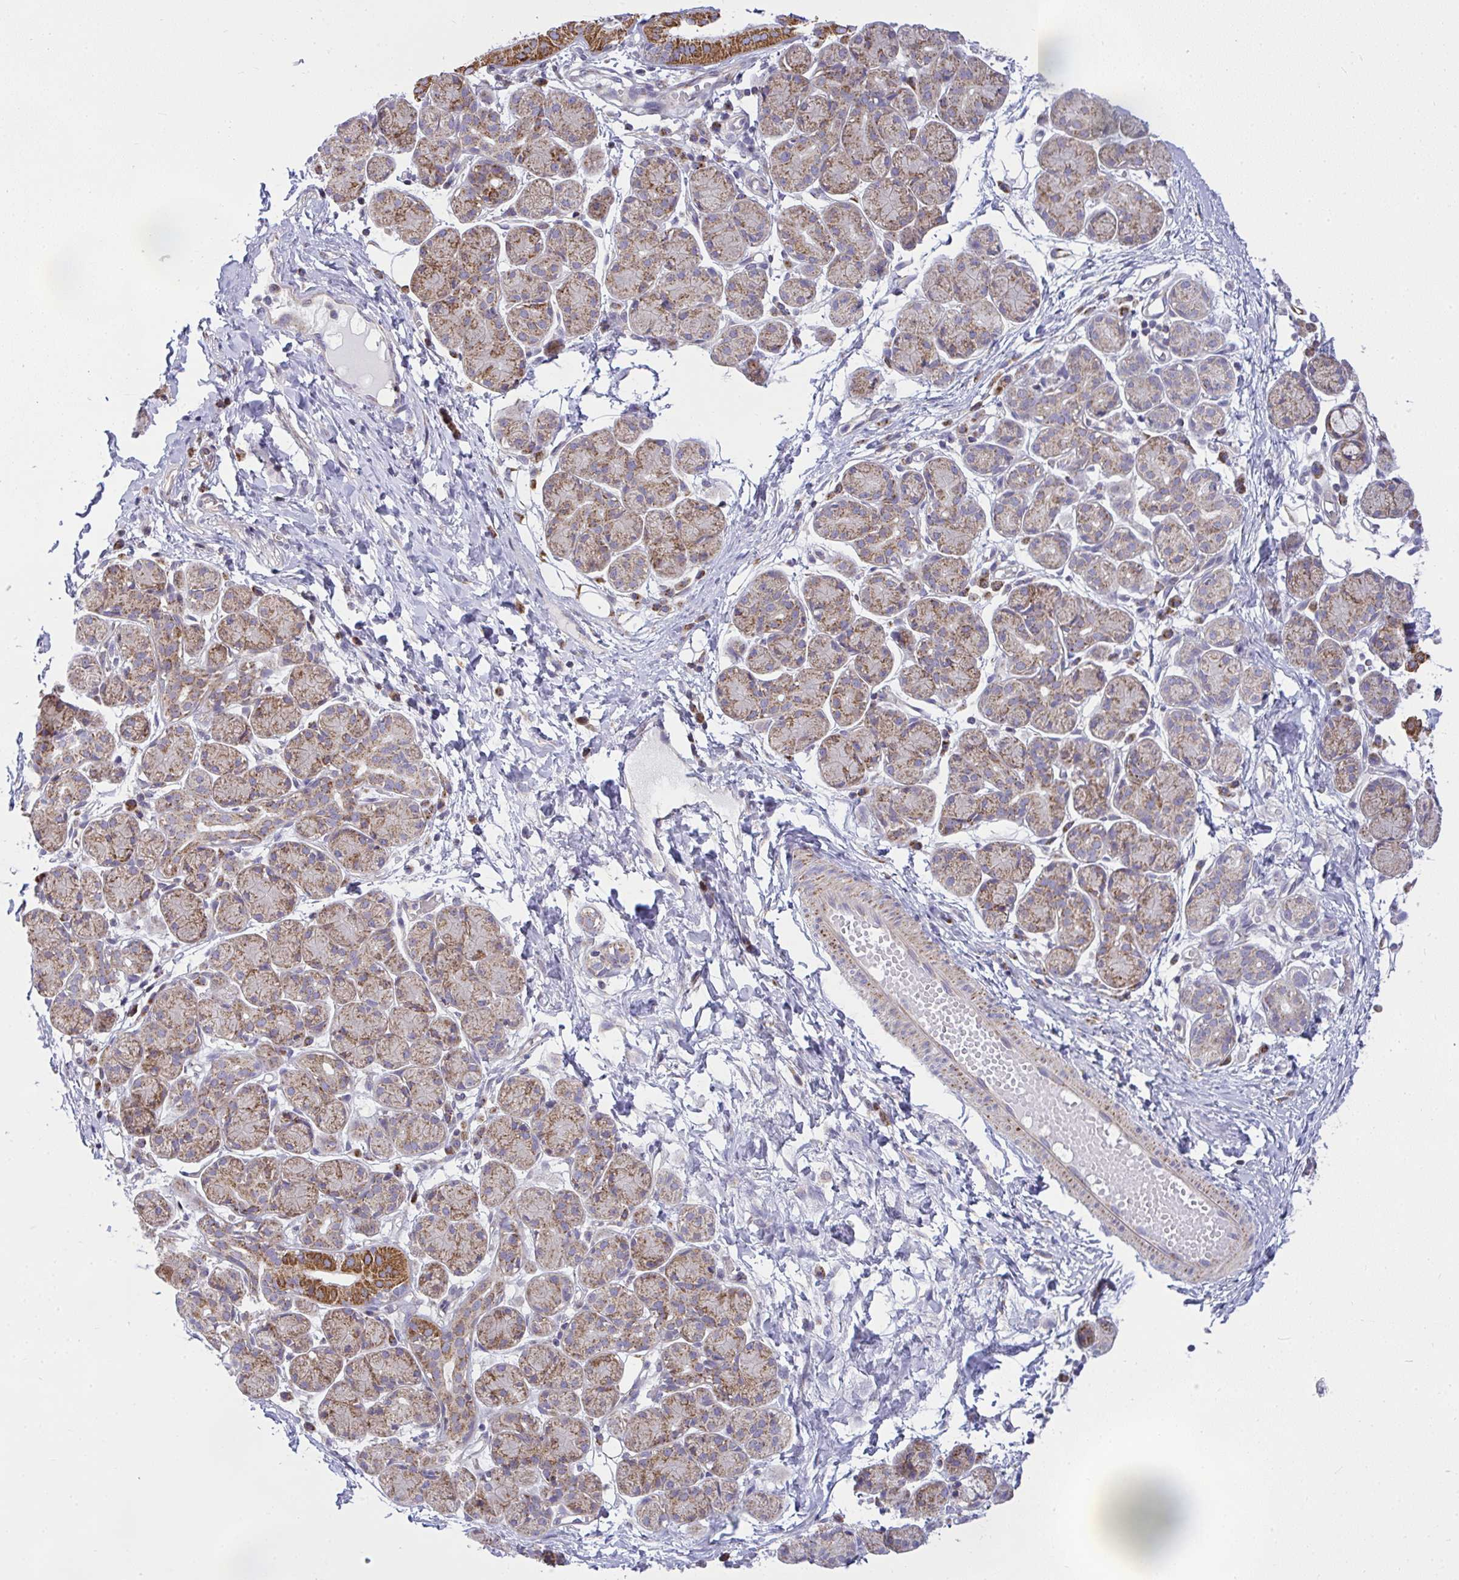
{"staining": {"intensity": "strong", "quantity": "25%-75%", "location": "cytoplasmic/membranous"}, "tissue": "salivary gland", "cell_type": "Glandular cells", "image_type": "normal", "snomed": [{"axis": "morphology", "description": "Normal tissue, NOS"}, {"axis": "morphology", "description": "Inflammation, NOS"}, {"axis": "topography", "description": "Lymph node"}, {"axis": "topography", "description": "Salivary gland"}], "caption": "IHC (DAB (3,3'-diaminobenzidine)) staining of normal salivary gland exhibits strong cytoplasmic/membranous protein staining in approximately 25%-75% of glandular cells.", "gene": "SRRM4", "patient": {"sex": "male", "age": 3}}